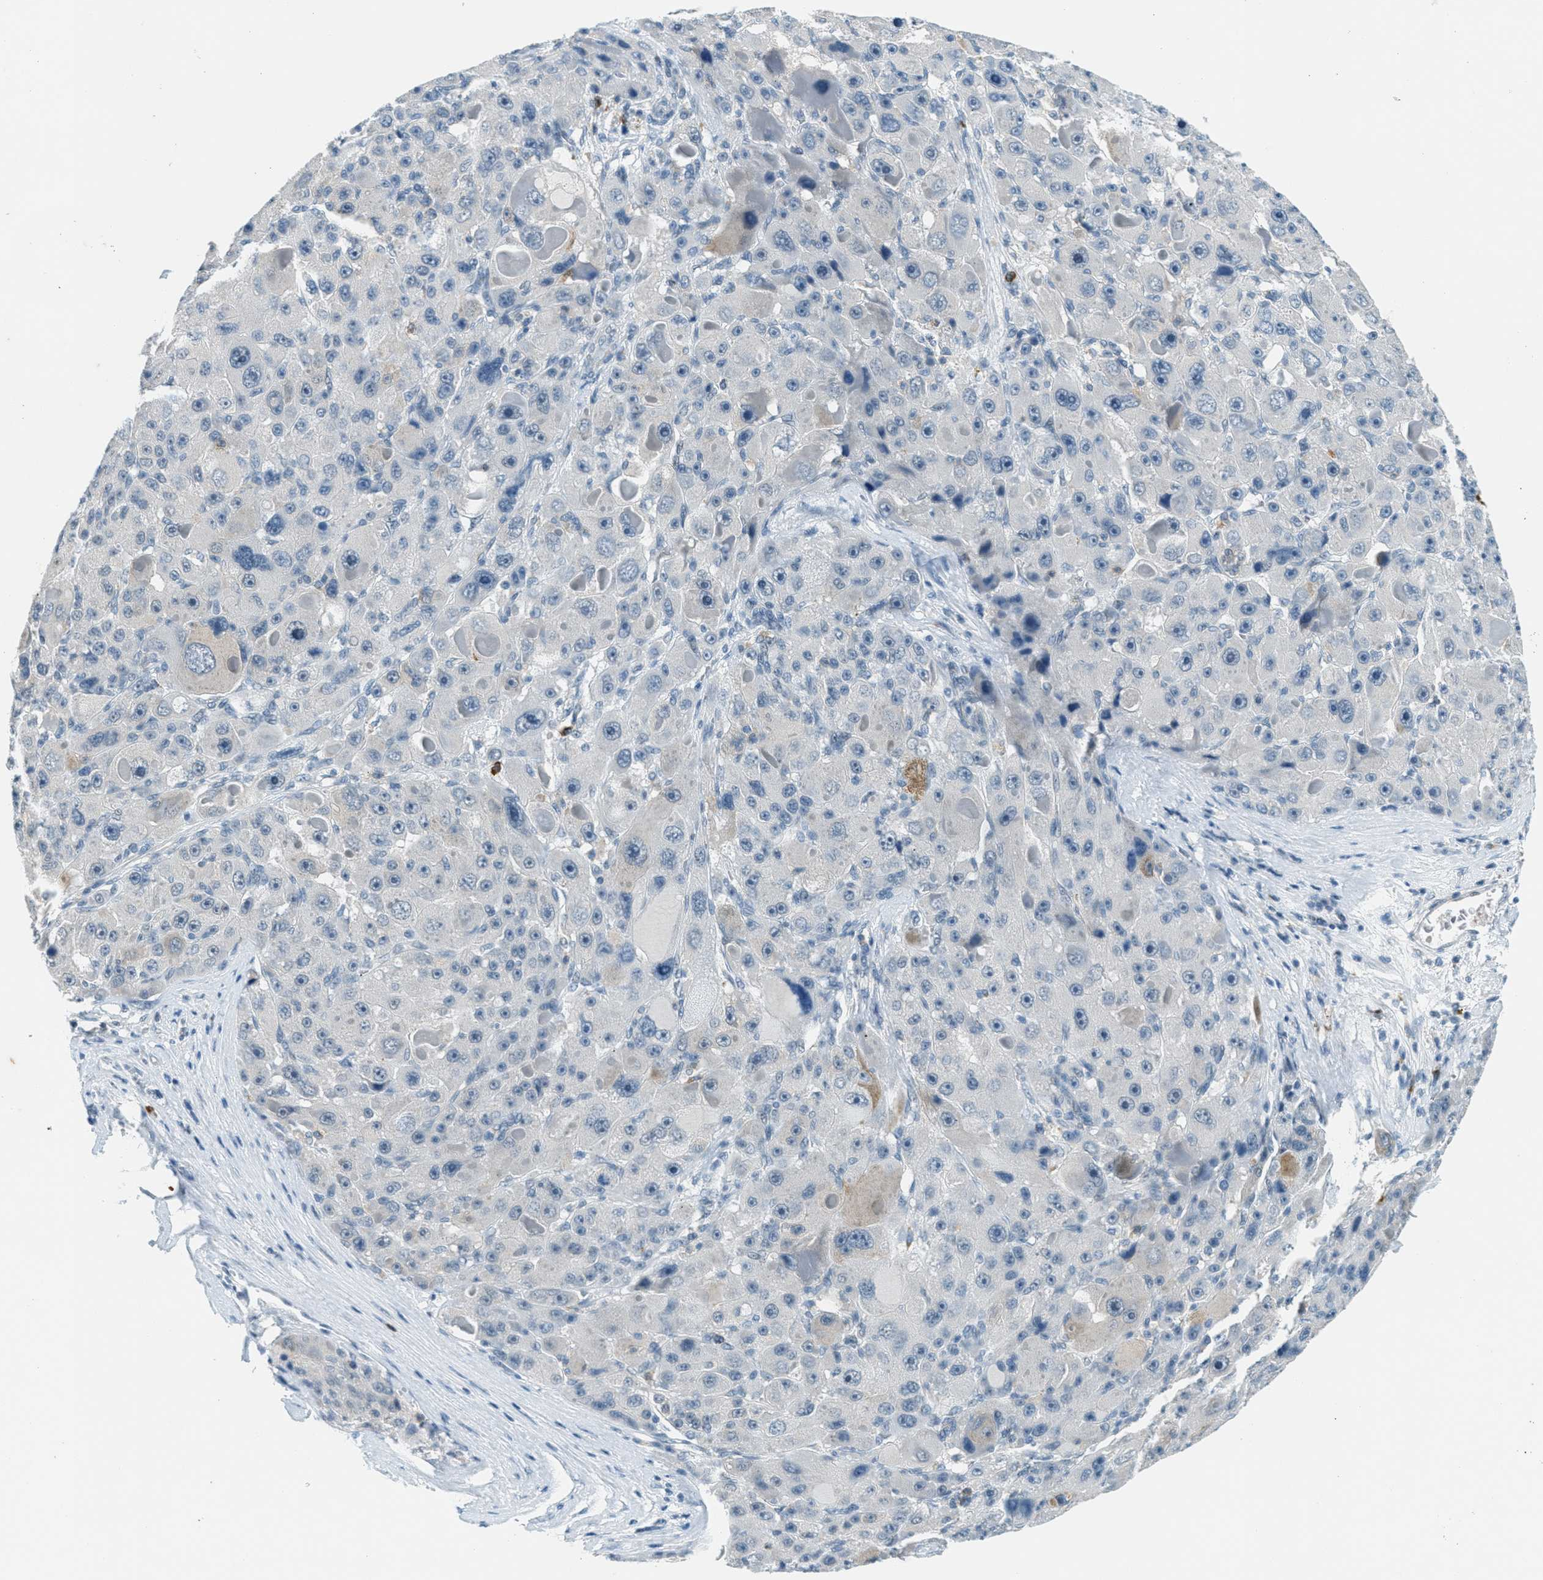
{"staining": {"intensity": "negative", "quantity": "none", "location": "none"}, "tissue": "liver cancer", "cell_type": "Tumor cells", "image_type": "cancer", "snomed": [{"axis": "morphology", "description": "Carcinoma, Hepatocellular, NOS"}, {"axis": "topography", "description": "Liver"}], "caption": "A micrograph of liver hepatocellular carcinoma stained for a protein exhibits no brown staining in tumor cells. (Brightfield microscopy of DAB immunohistochemistry (IHC) at high magnification).", "gene": "FYN", "patient": {"sex": "male", "age": 76}}